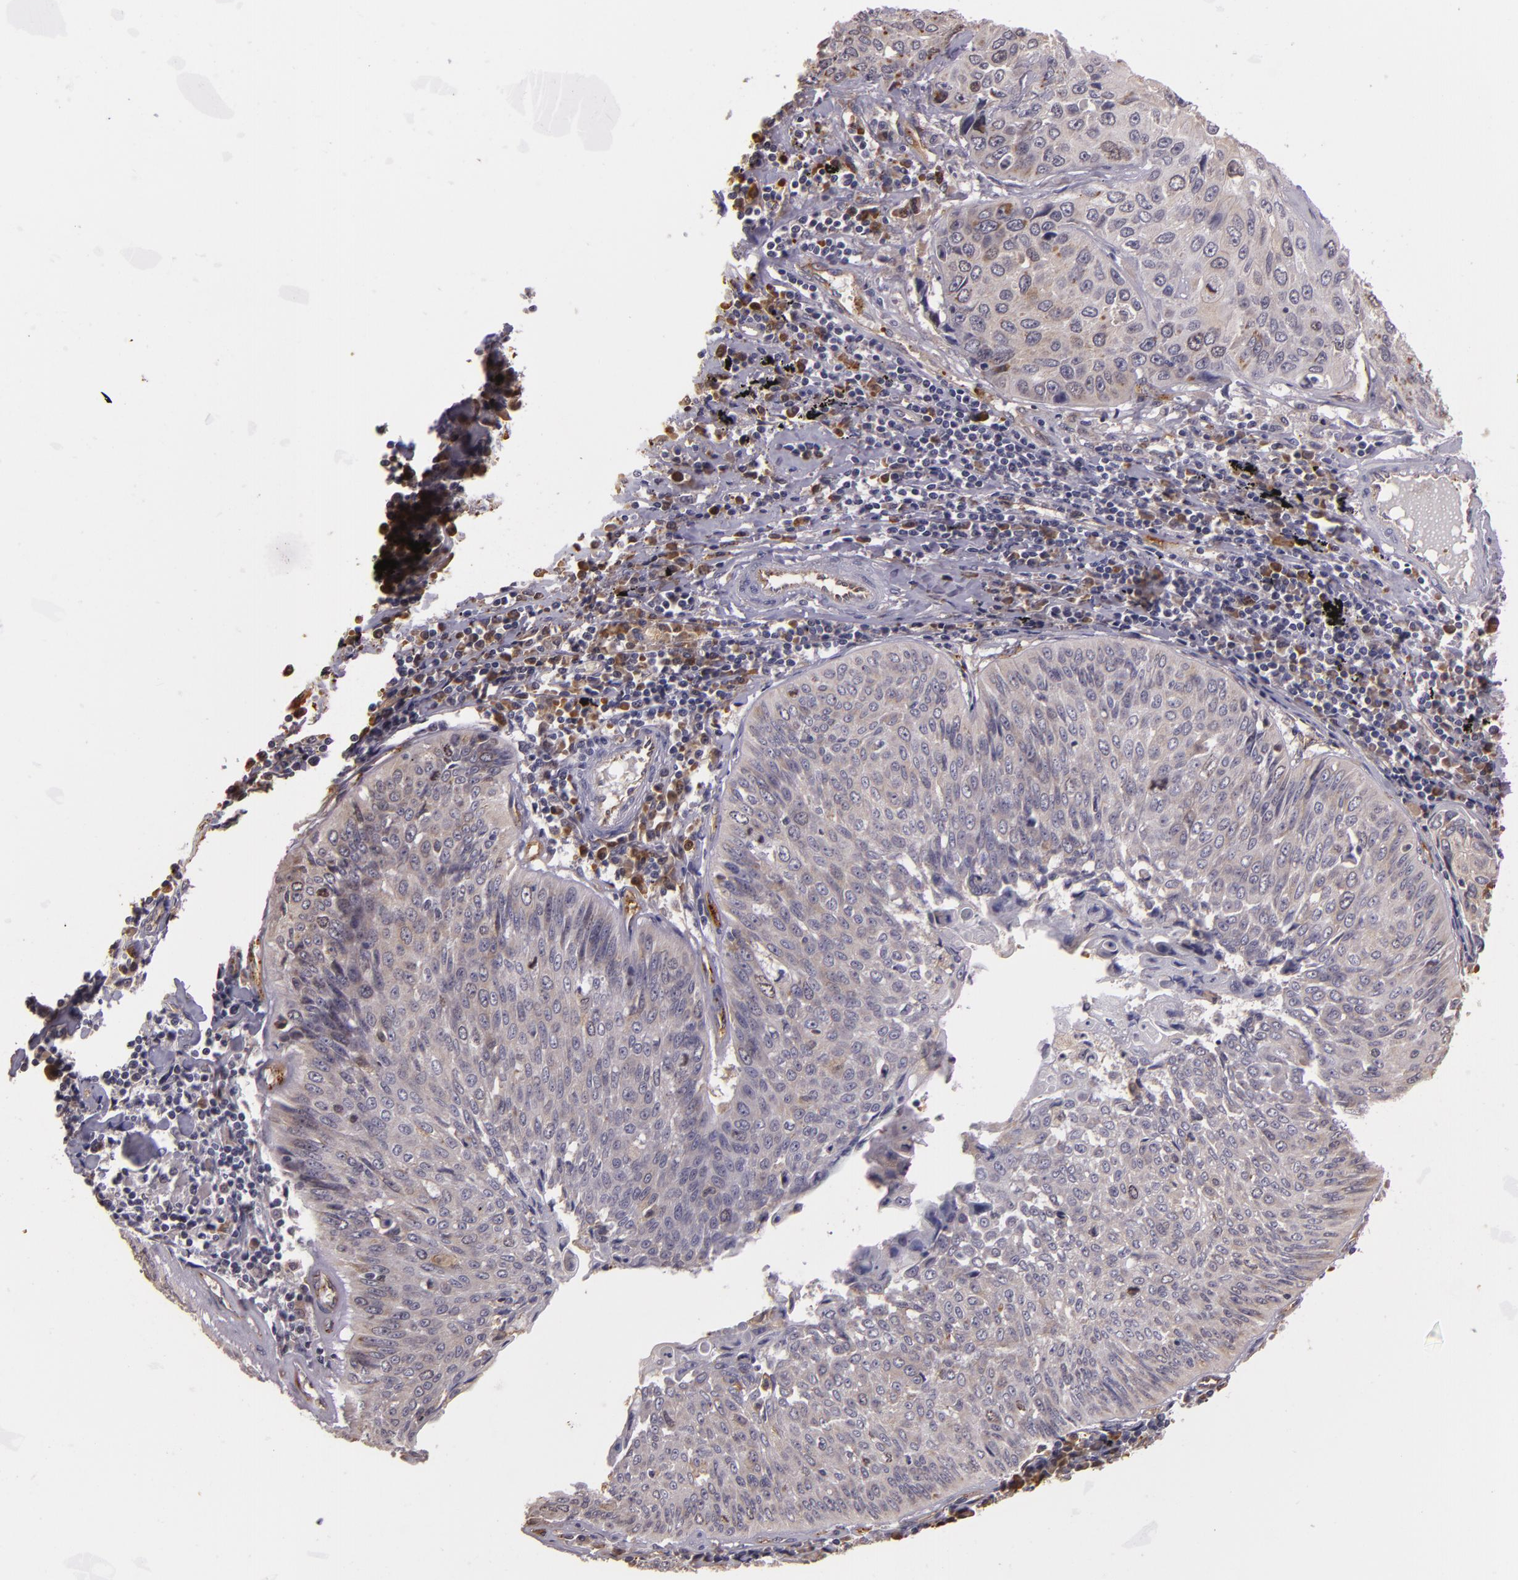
{"staining": {"intensity": "negative", "quantity": "none", "location": "none"}, "tissue": "lung cancer", "cell_type": "Tumor cells", "image_type": "cancer", "snomed": [{"axis": "morphology", "description": "Adenocarcinoma, NOS"}, {"axis": "topography", "description": "Lung"}], "caption": "This is an immunohistochemistry micrograph of adenocarcinoma (lung). There is no positivity in tumor cells.", "gene": "SYTL4", "patient": {"sex": "male", "age": 60}}